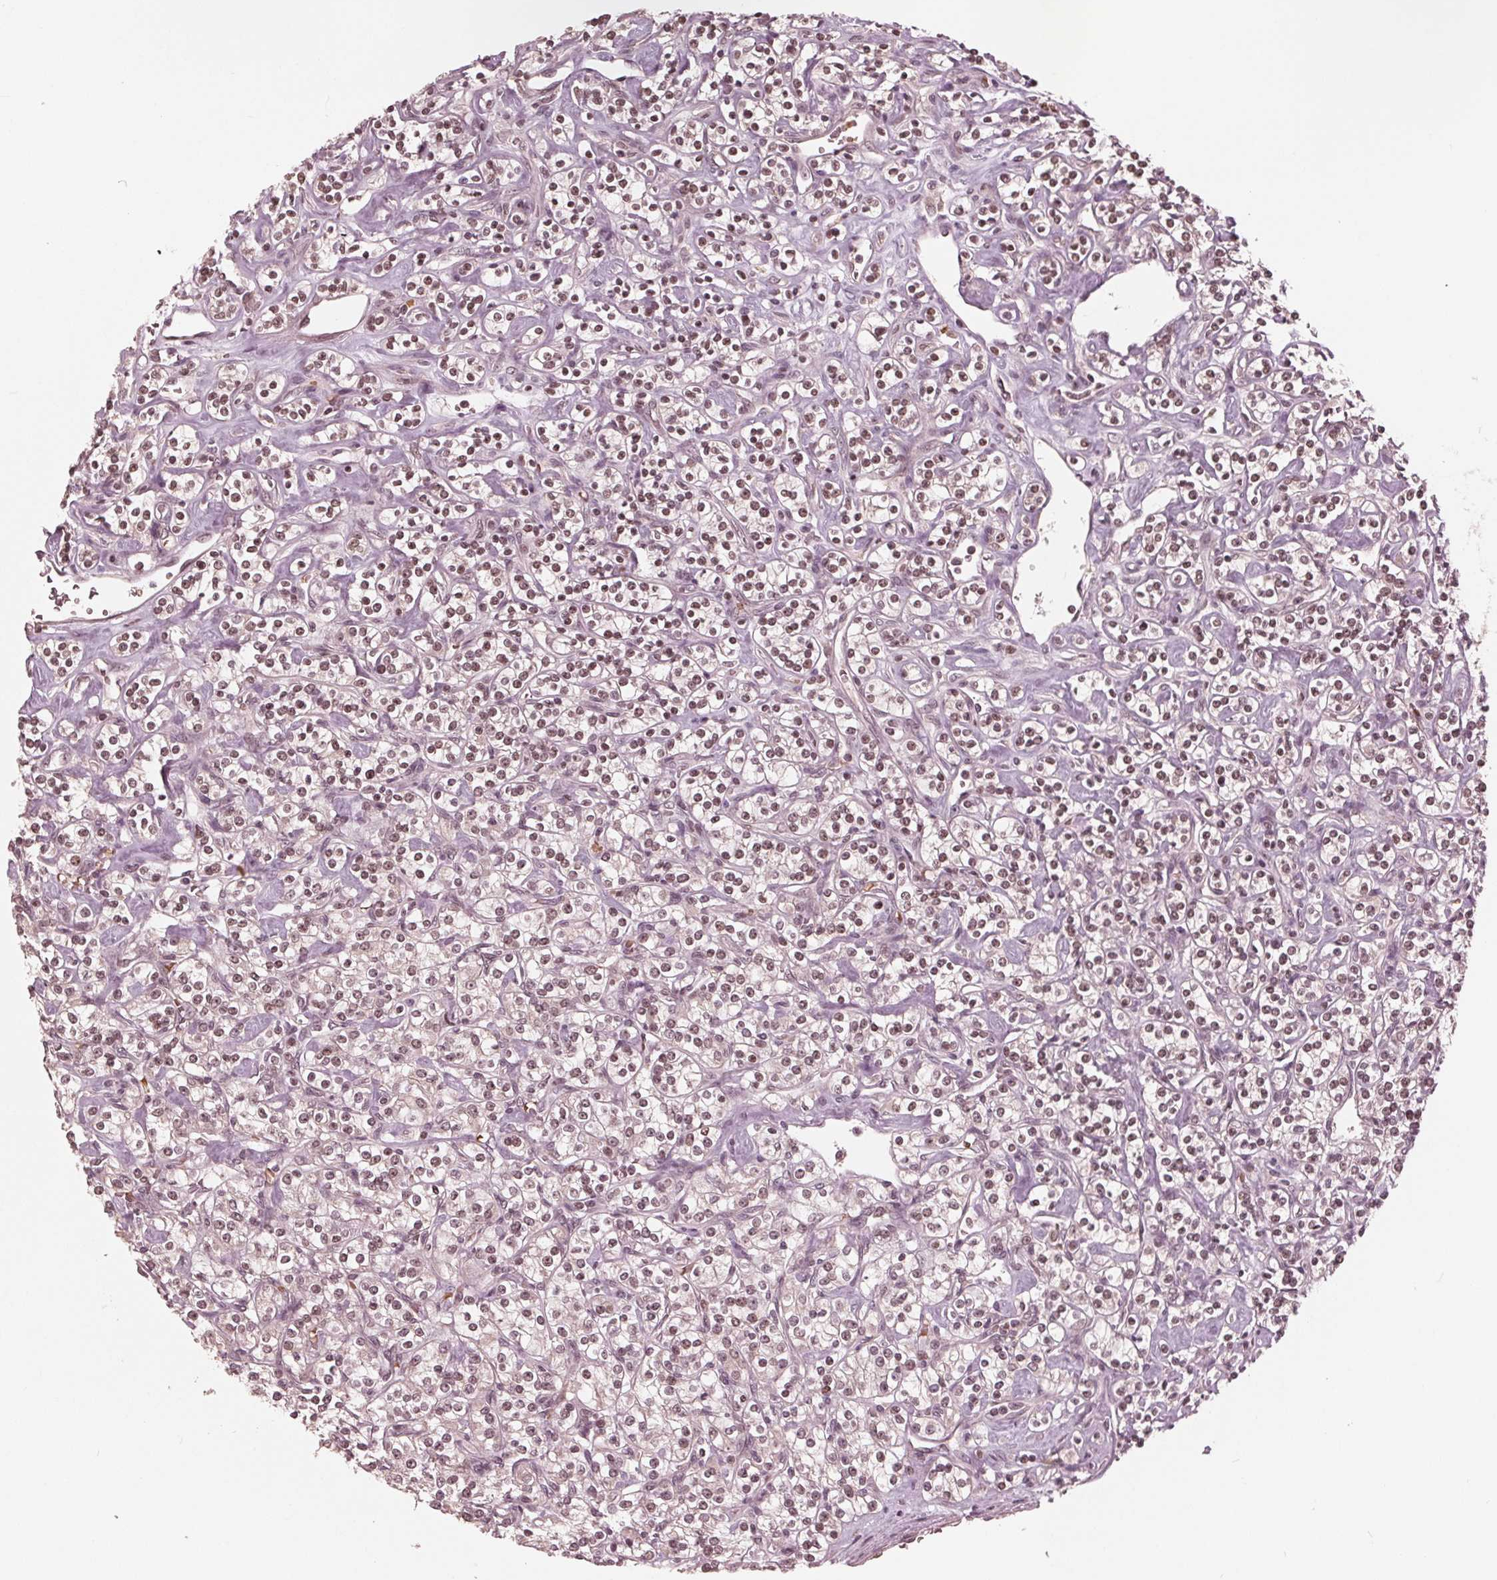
{"staining": {"intensity": "weak", "quantity": ">75%", "location": "nuclear"}, "tissue": "renal cancer", "cell_type": "Tumor cells", "image_type": "cancer", "snomed": [{"axis": "morphology", "description": "Adenocarcinoma, NOS"}, {"axis": "topography", "description": "Kidney"}], "caption": "Immunohistochemical staining of human adenocarcinoma (renal) demonstrates weak nuclear protein staining in approximately >75% of tumor cells.", "gene": "HIRIP3", "patient": {"sex": "male", "age": 77}}